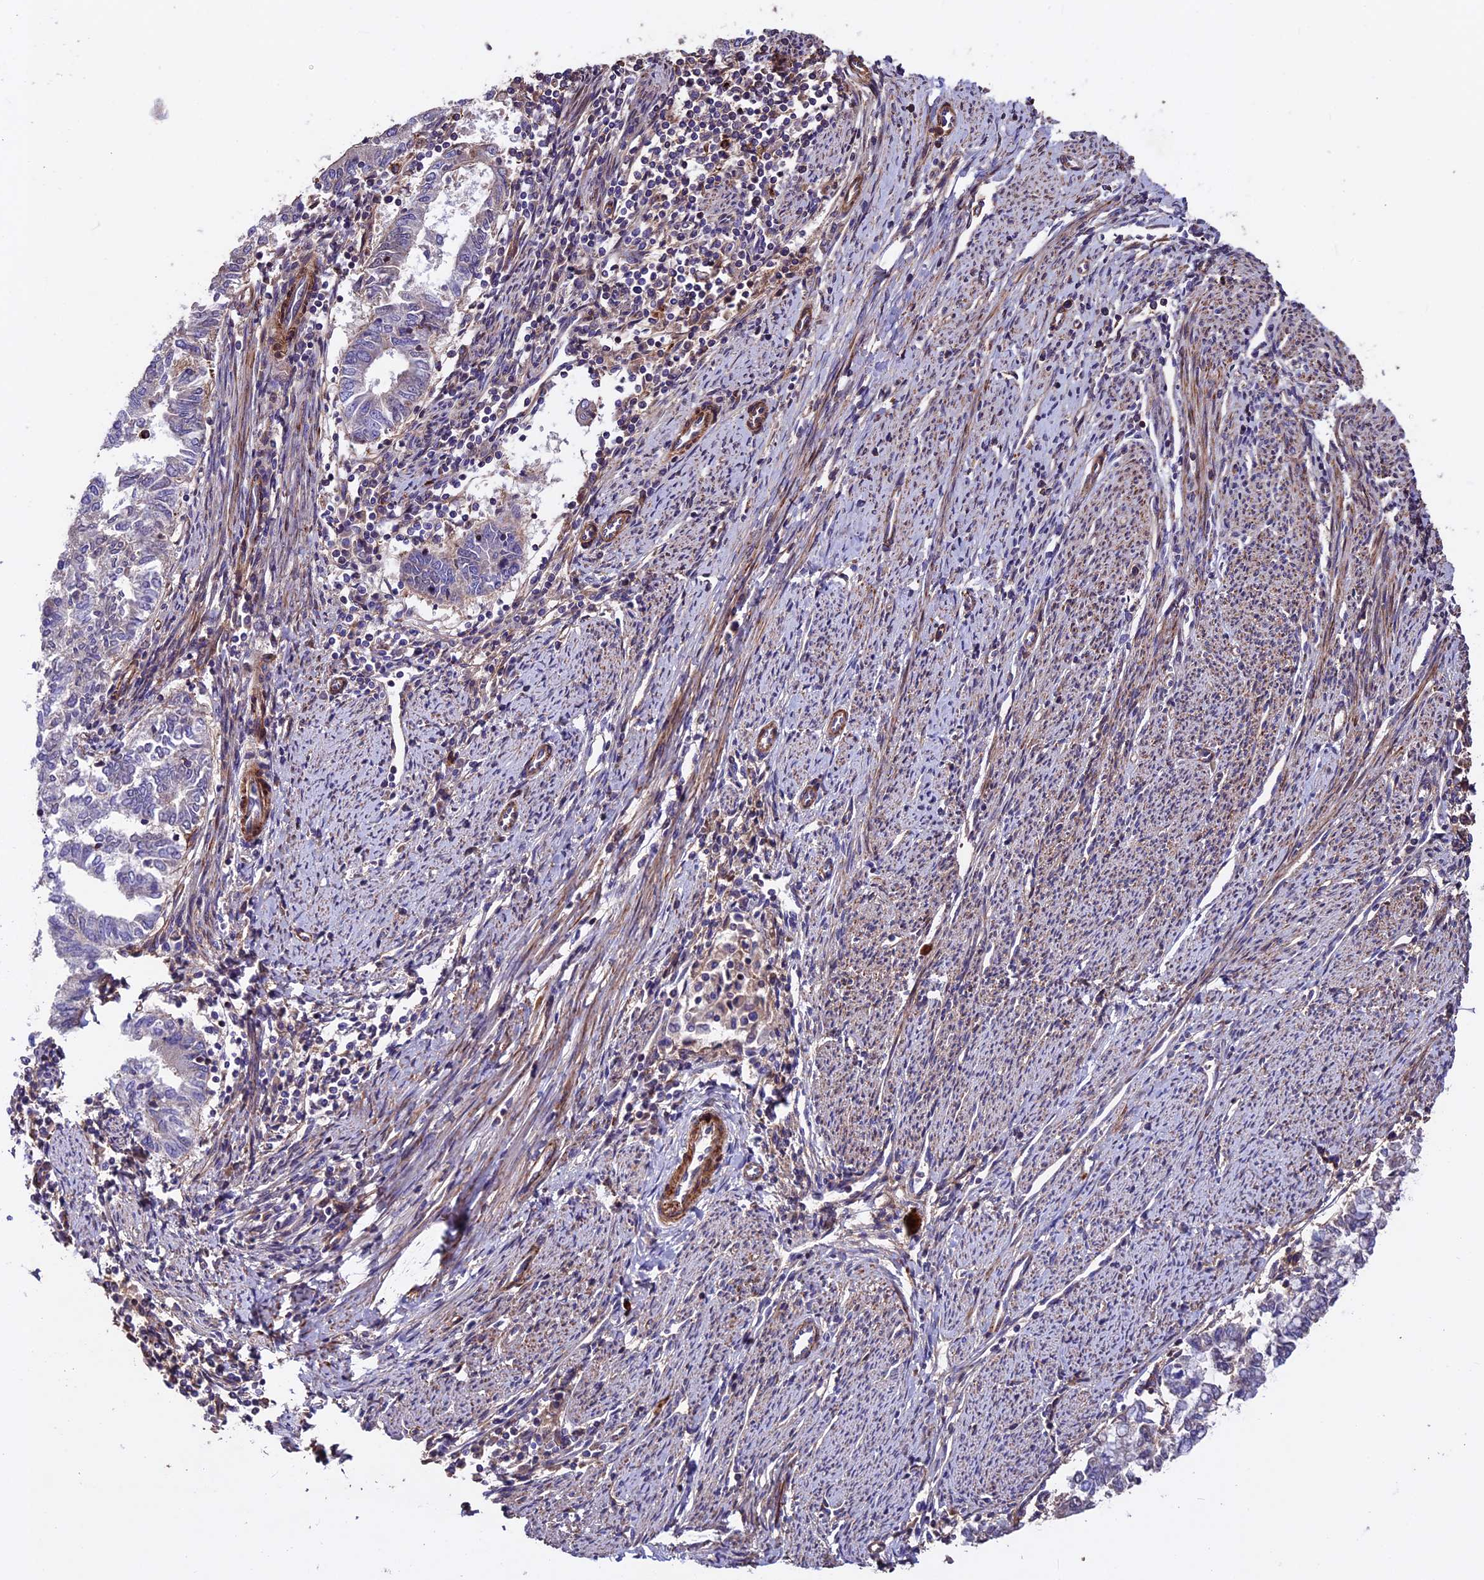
{"staining": {"intensity": "negative", "quantity": "none", "location": "none"}, "tissue": "endometrial cancer", "cell_type": "Tumor cells", "image_type": "cancer", "snomed": [{"axis": "morphology", "description": "Adenocarcinoma, NOS"}, {"axis": "topography", "description": "Endometrium"}], "caption": "Immunohistochemical staining of endometrial adenocarcinoma shows no significant positivity in tumor cells.", "gene": "EVA1B", "patient": {"sex": "female", "age": 79}}